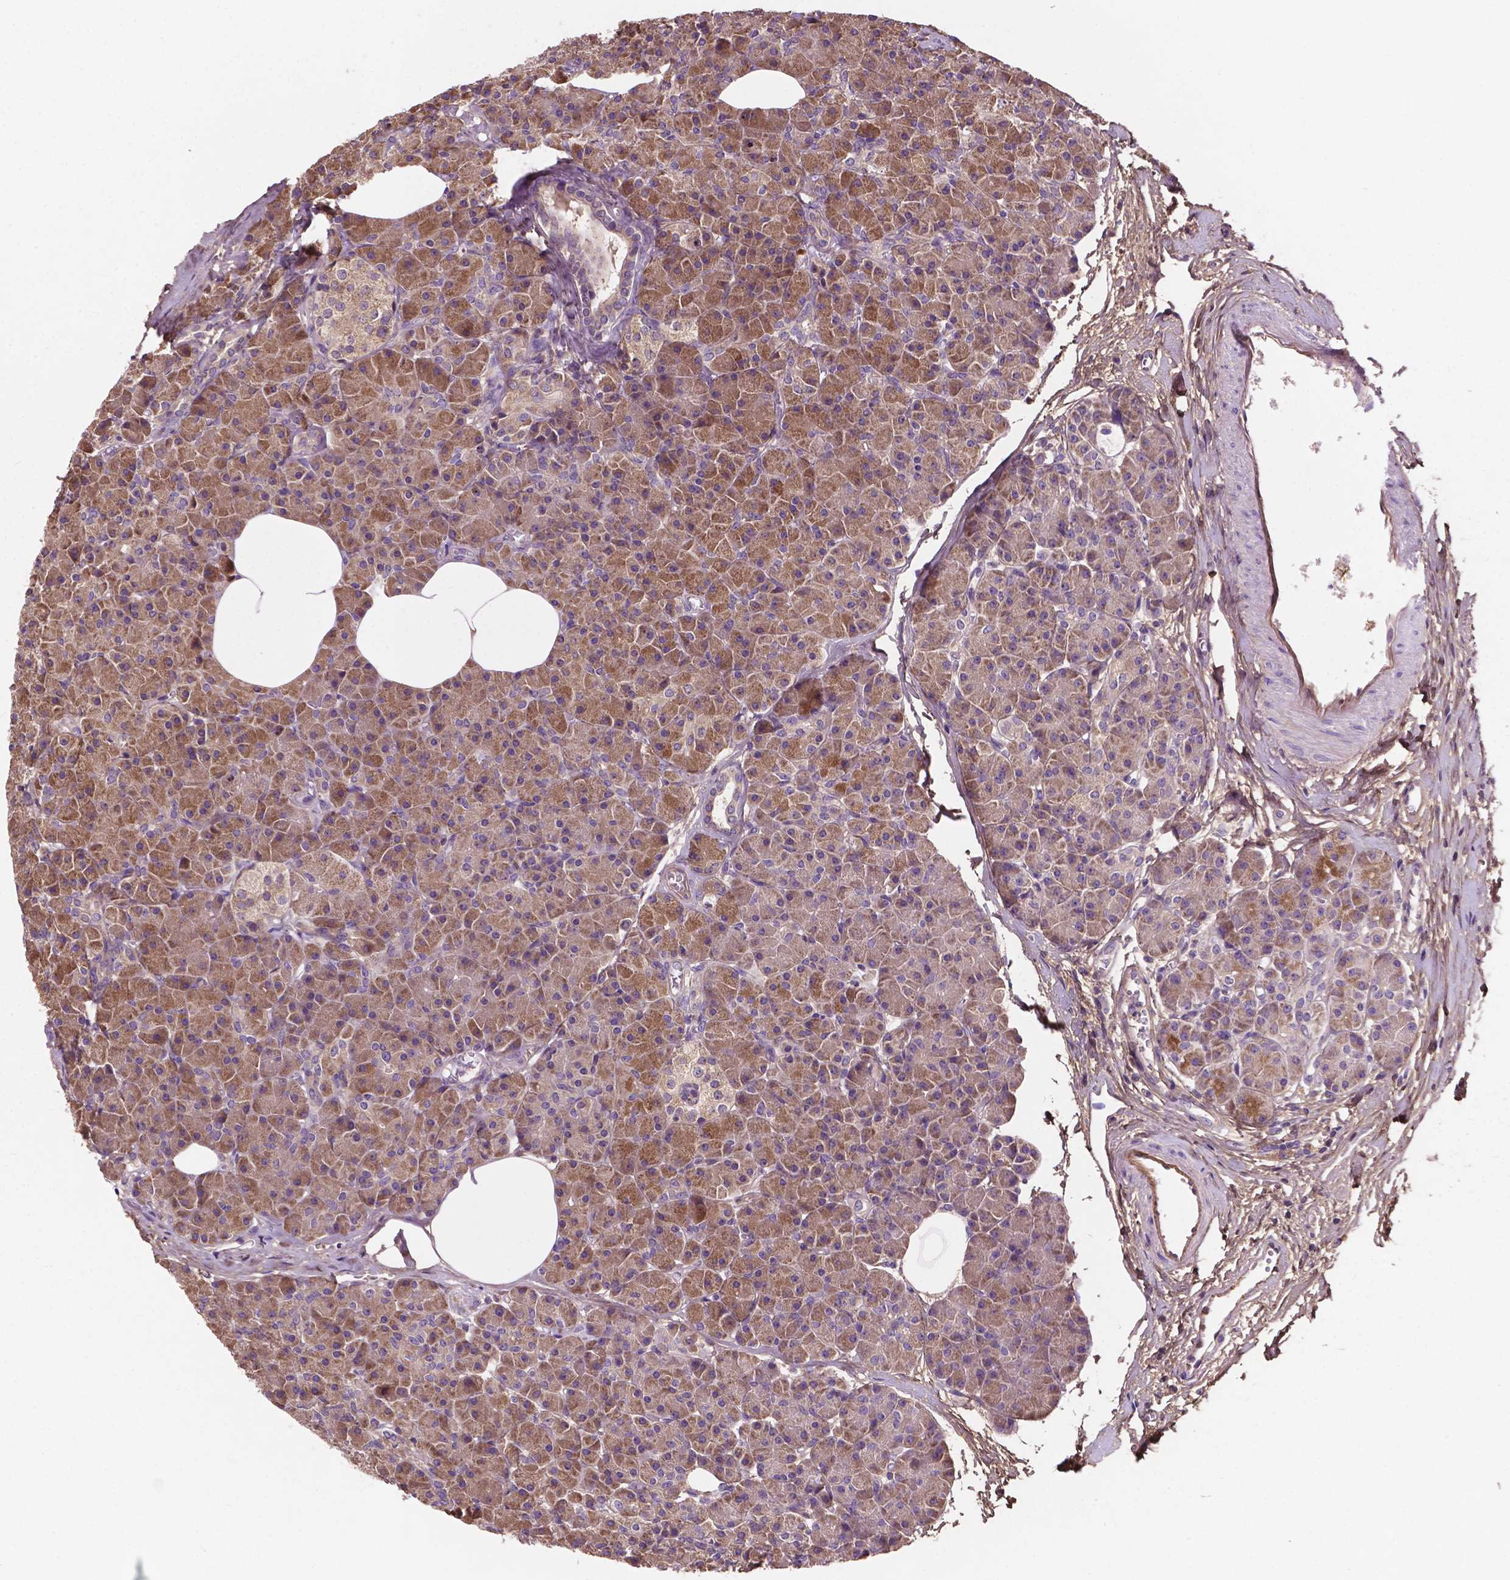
{"staining": {"intensity": "moderate", "quantity": ">75%", "location": "cytoplasmic/membranous"}, "tissue": "pancreas", "cell_type": "Exocrine glandular cells", "image_type": "normal", "snomed": [{"axis": "morphology", "description": "Normal tissue, NOS"}, {"axis": "topography", "description": "Pancreas"}], "caption": "The image exhibits staining of unremarkable pancreas, revealing moderate cytoplasmic/membranous protein staining (brown color) within exocrine glandular cells.", "gene": "GJA9", "patient": {"sex": "female", "age": 45}}